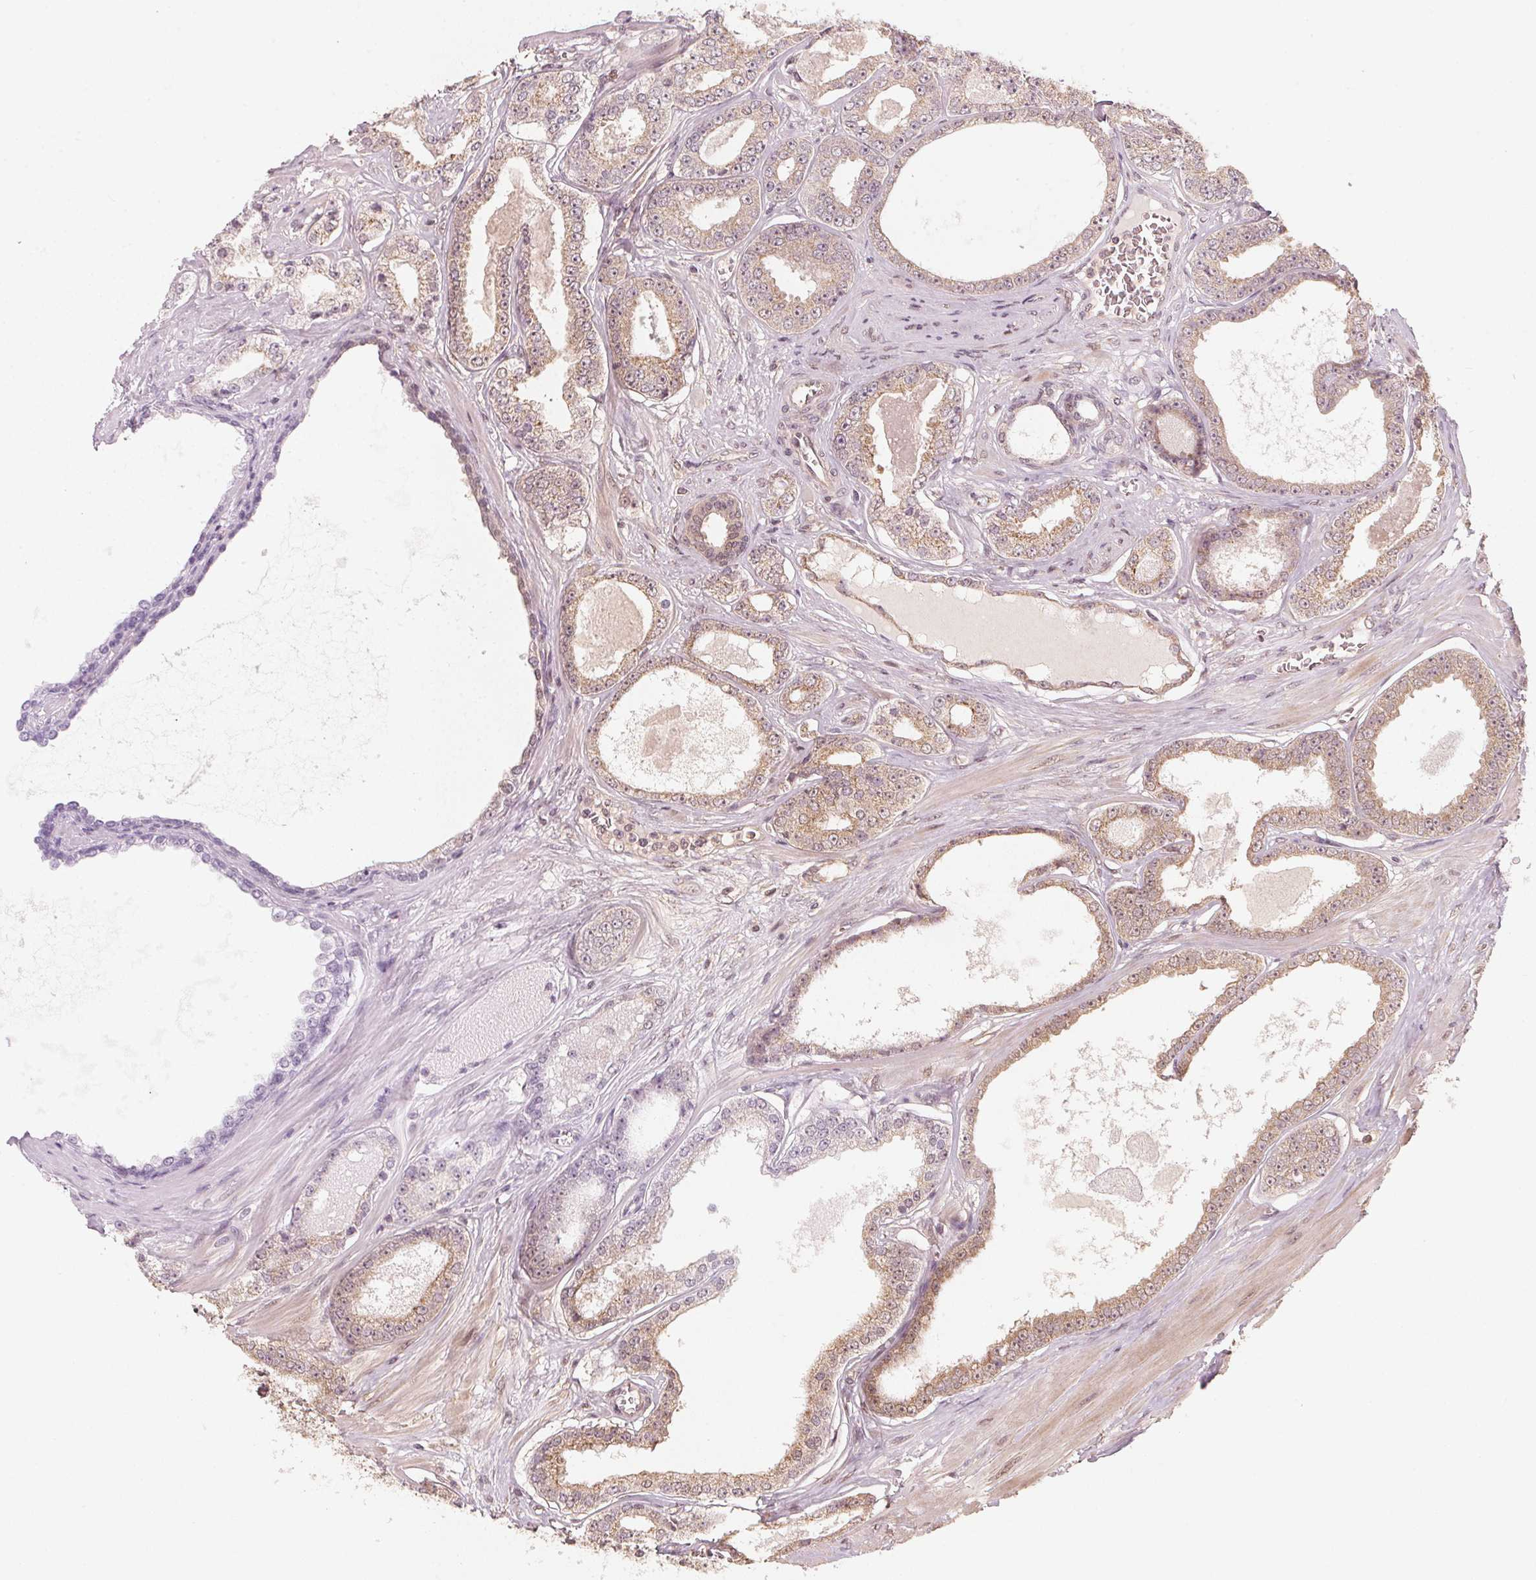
{"staining": {"intensity": "weak", "quantity": ">75%", "location": "cytoplasmic/membranous"}, "tissue": "prostate cancer", "cell_type": "Tumor cells", "image_type": "cancer", "snomed": [{"axis": "morphology", "description": "Adenocarcinoma, NOS"}, {"axis": "topography", "description": "Prostate"}], "caption": "Immunohistochemical staining of prostate adenocarcinoma shows weak cytoplasmic/membranous protein staining in approximately >75% of tumor cells. (Brightfield microscopy of DAB IHC at high magnification).", "gene": "C2orf73", "patient": {"sex": "male", "age": 64}}